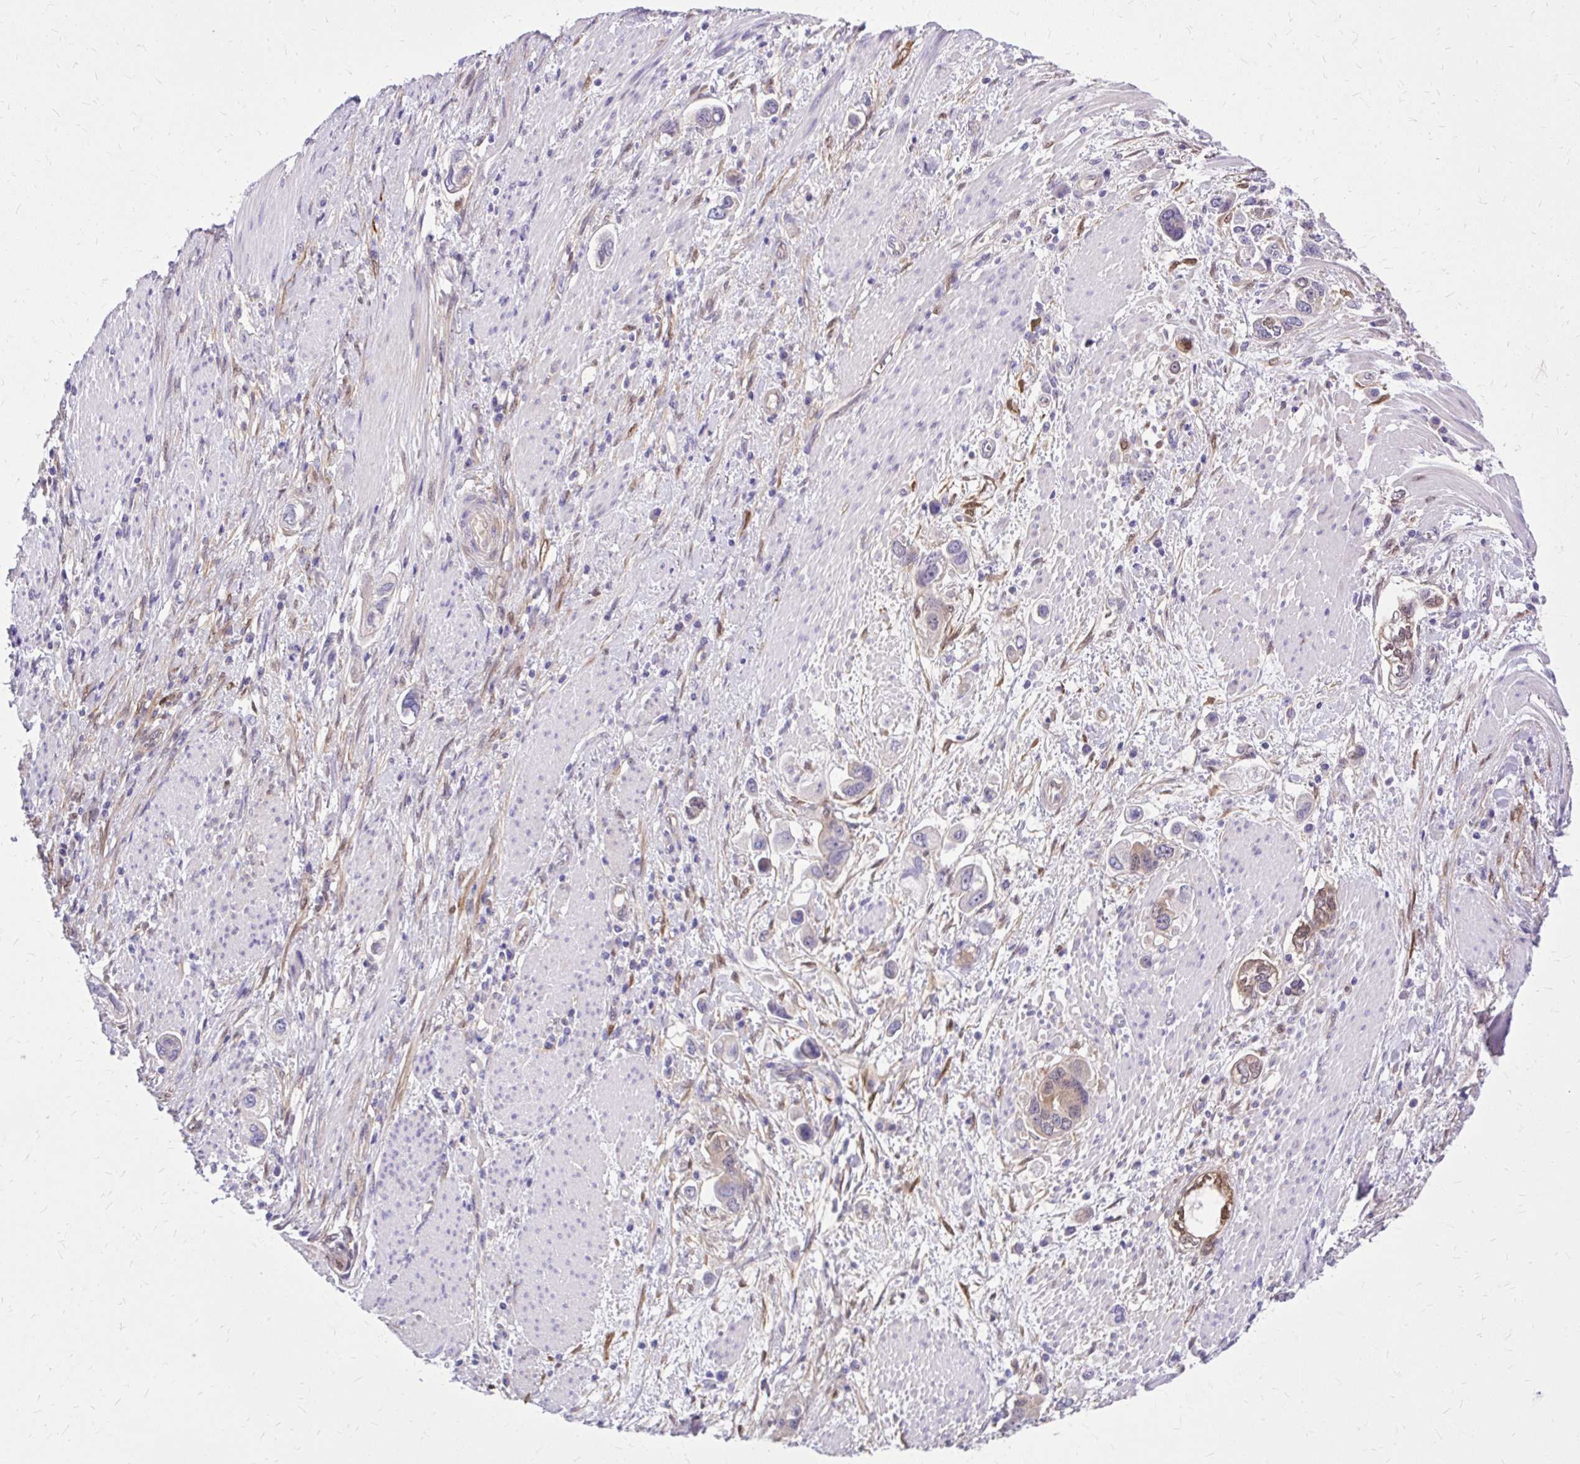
{"staining": {"intensity": "moderate", "quantity": "<25%", "location": "cytoplasmic/membranous"}, "tissue": "stomach cancer", "cell_type": "Tumor cells", "image_type": "cancer", "snomed": [{"axis": "morphology", "description": "Adenocarcinoma, NOS"}, {"axis": "topography", "description": "Stomach, lower"}], "caption": "DAB (3,3'-diaminobenzidine) immunohistochemical staining of stomach adenocarcinoma reveals moderate cytoplasmic/membranous protein staining in about <25% of tumor cells. Nuclei are stained in blue.", "gene": "NNMT", "patient": {"sex": "female", "age": 93}}